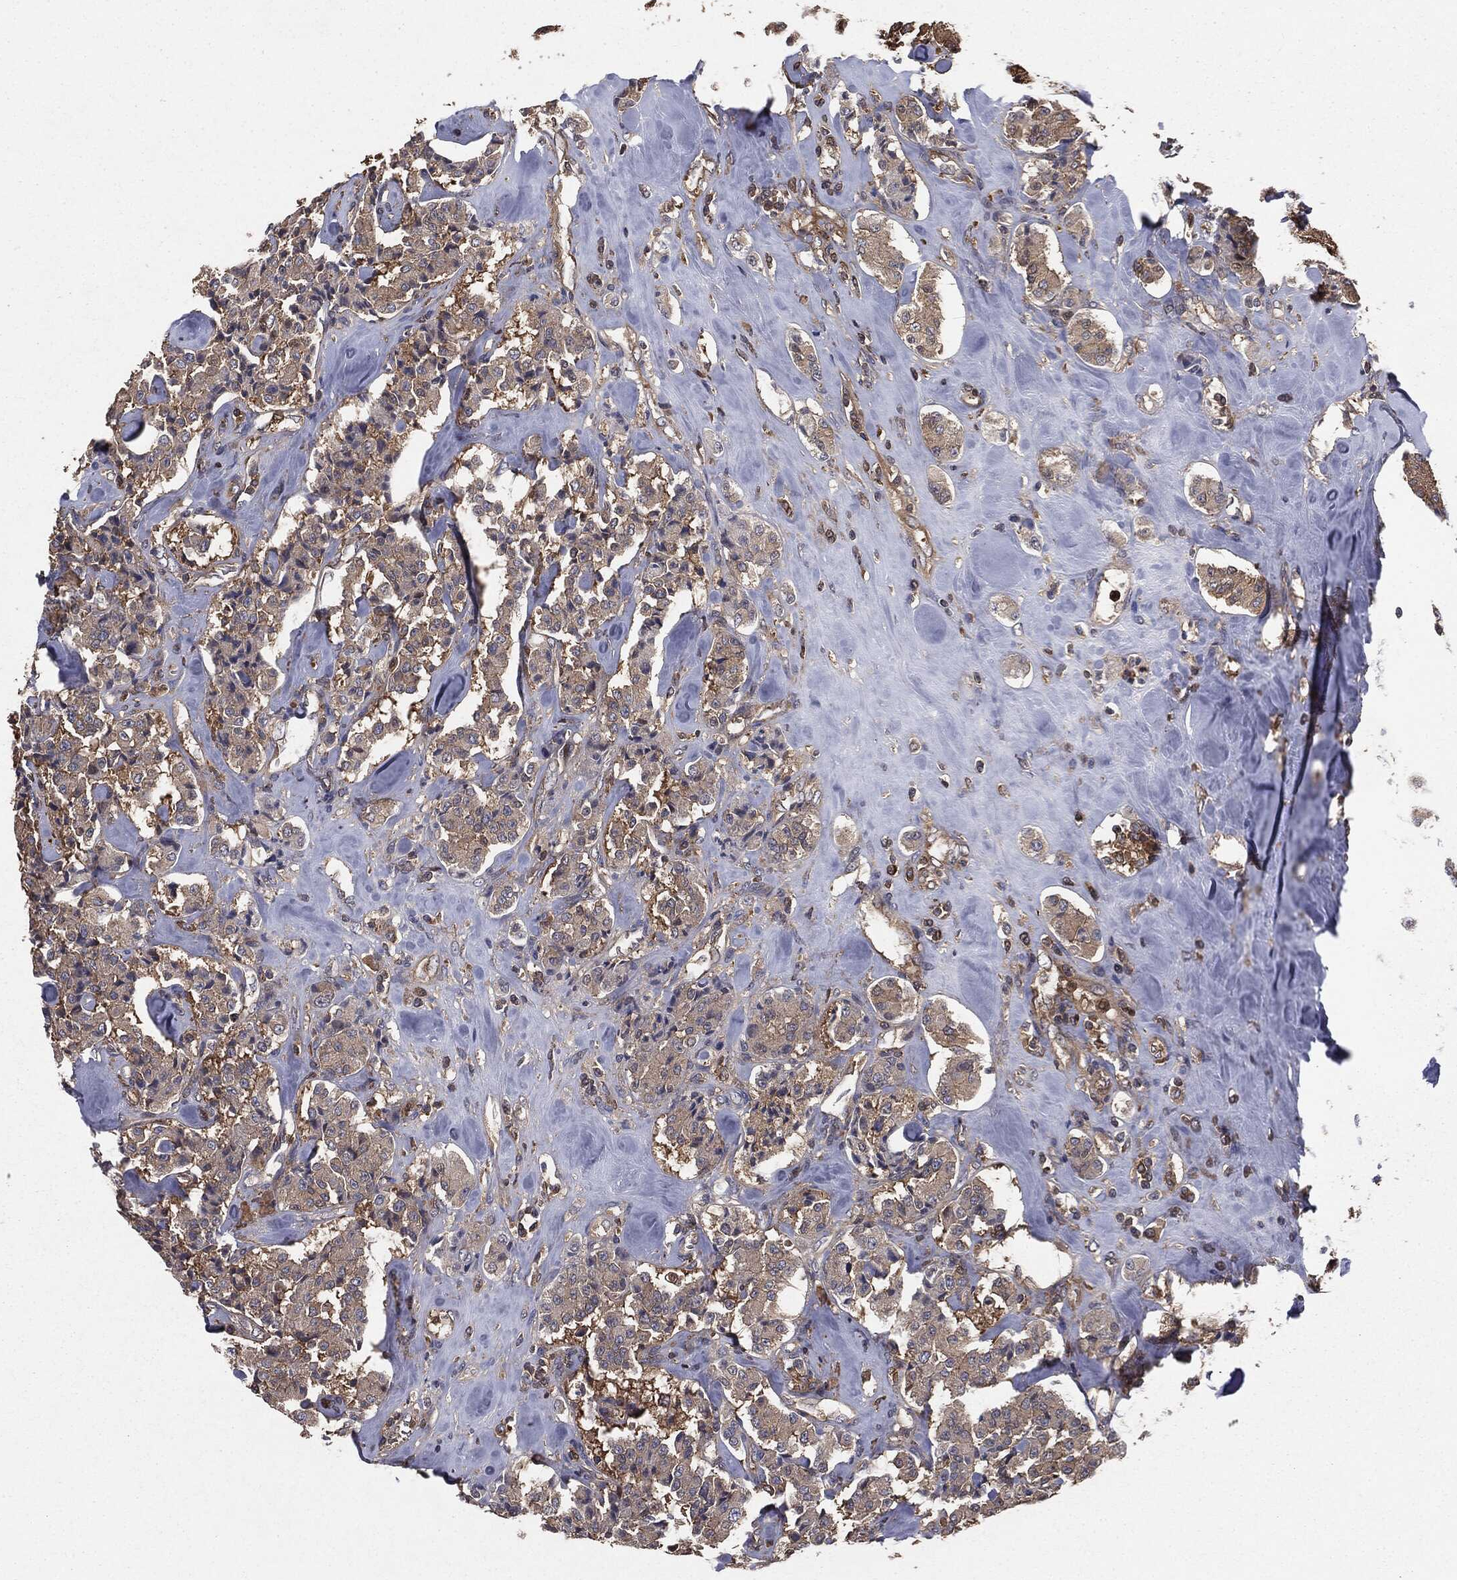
{"staining": {"intensity": "moderate", "quantity": "<25%", "location": "cytoplasmic/membranous"}, "tissue": "carcinoid", "cell_type": "Tumor cells", "image_type": "cancer", "snomed": [{"axis": "morphology", "description": "Carcinoid, malignant, NOS"}, {"axis": "topography", "description": "Pancreas"}], "caption": "This is an image of immunohistochemistry (IHC) staining of carcinoid, which shows moderate staining in the cytoplasmic/membranous of tumor cells.", "gene": "GNB5", "patient": {"sex": "male", "age": 41}}